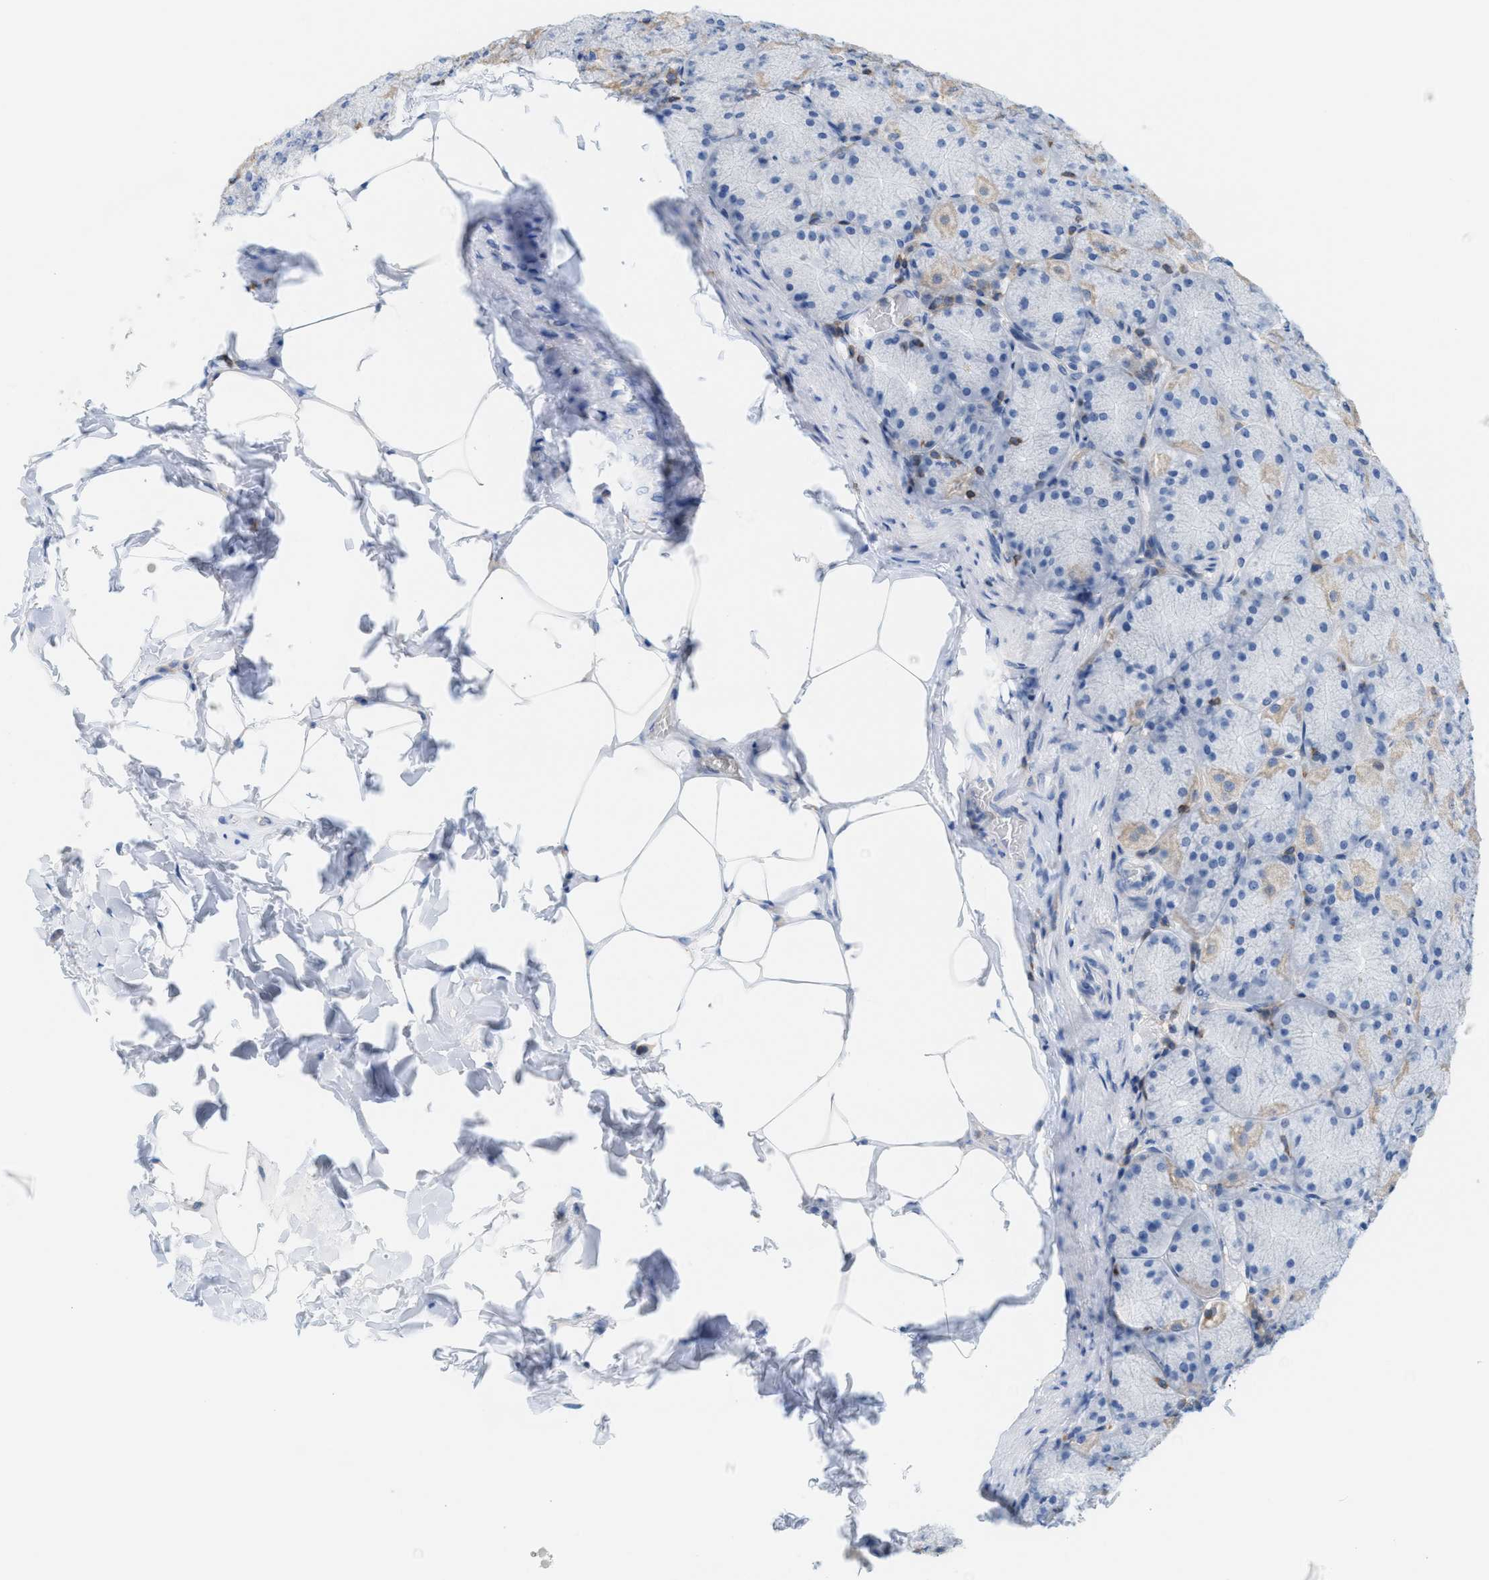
{"staining": {"intensity": "weak", "quantity": "<25%", "location": "cytoplasmic/membranous"}, "tissue": "stomach", "cell_type": "Glandular cells", "image_type": "normal", "snomed": [{"axis": "morphology", "description": "Normal tissue, NOS"}, {"axis": "topography", "description": "Stomach, upper"}], "caption": "Immunohistochemical staining of normal stomach reveals no significant staining in glandular cells.", "gene": "IL16", "patient": {"sex": "female", "age": 56}}